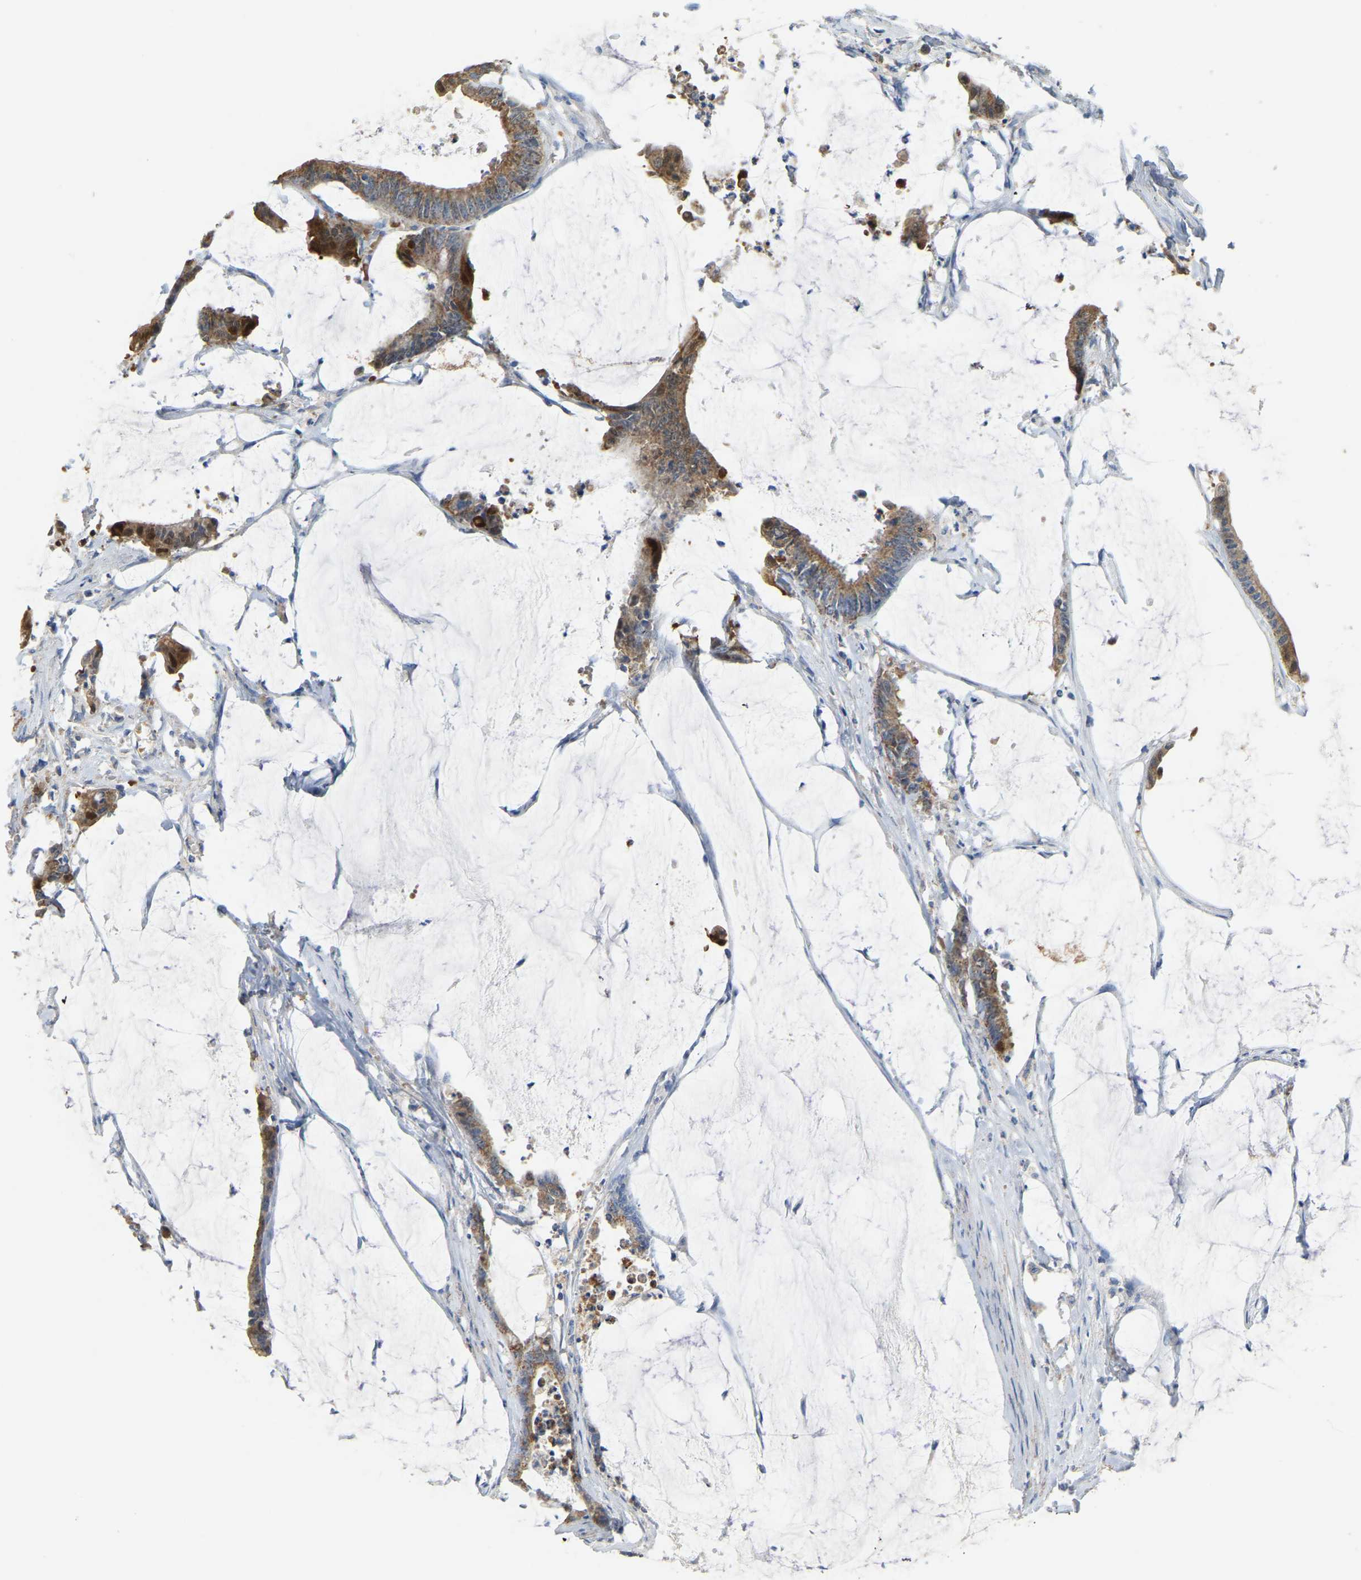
{"staining": {"intensity": "moderate", "quantity": ">75%", "location": "cytoplasmic/membranous"}, "tissue": "colorectal cancer", "cell_type": "Tumor cells", "image_type": "cancer", "snomed": [{"axis": "morphology", "description": "Adenocarcinoma, NOS"}, {"axis": "topography", "description": "Rectum"}], "caption": "An IHC micrograph of tumor tissue is shown. Protein staining in brown shows moderate cytoplasmic/membranous positivity in colorectal adenocarcinoma within tumor cells. The protein of interest is shown in brown color, while the nuclei are stained blue.", "gene": "SERPINB5", "patient": {"sex": "female", "age": 66}}